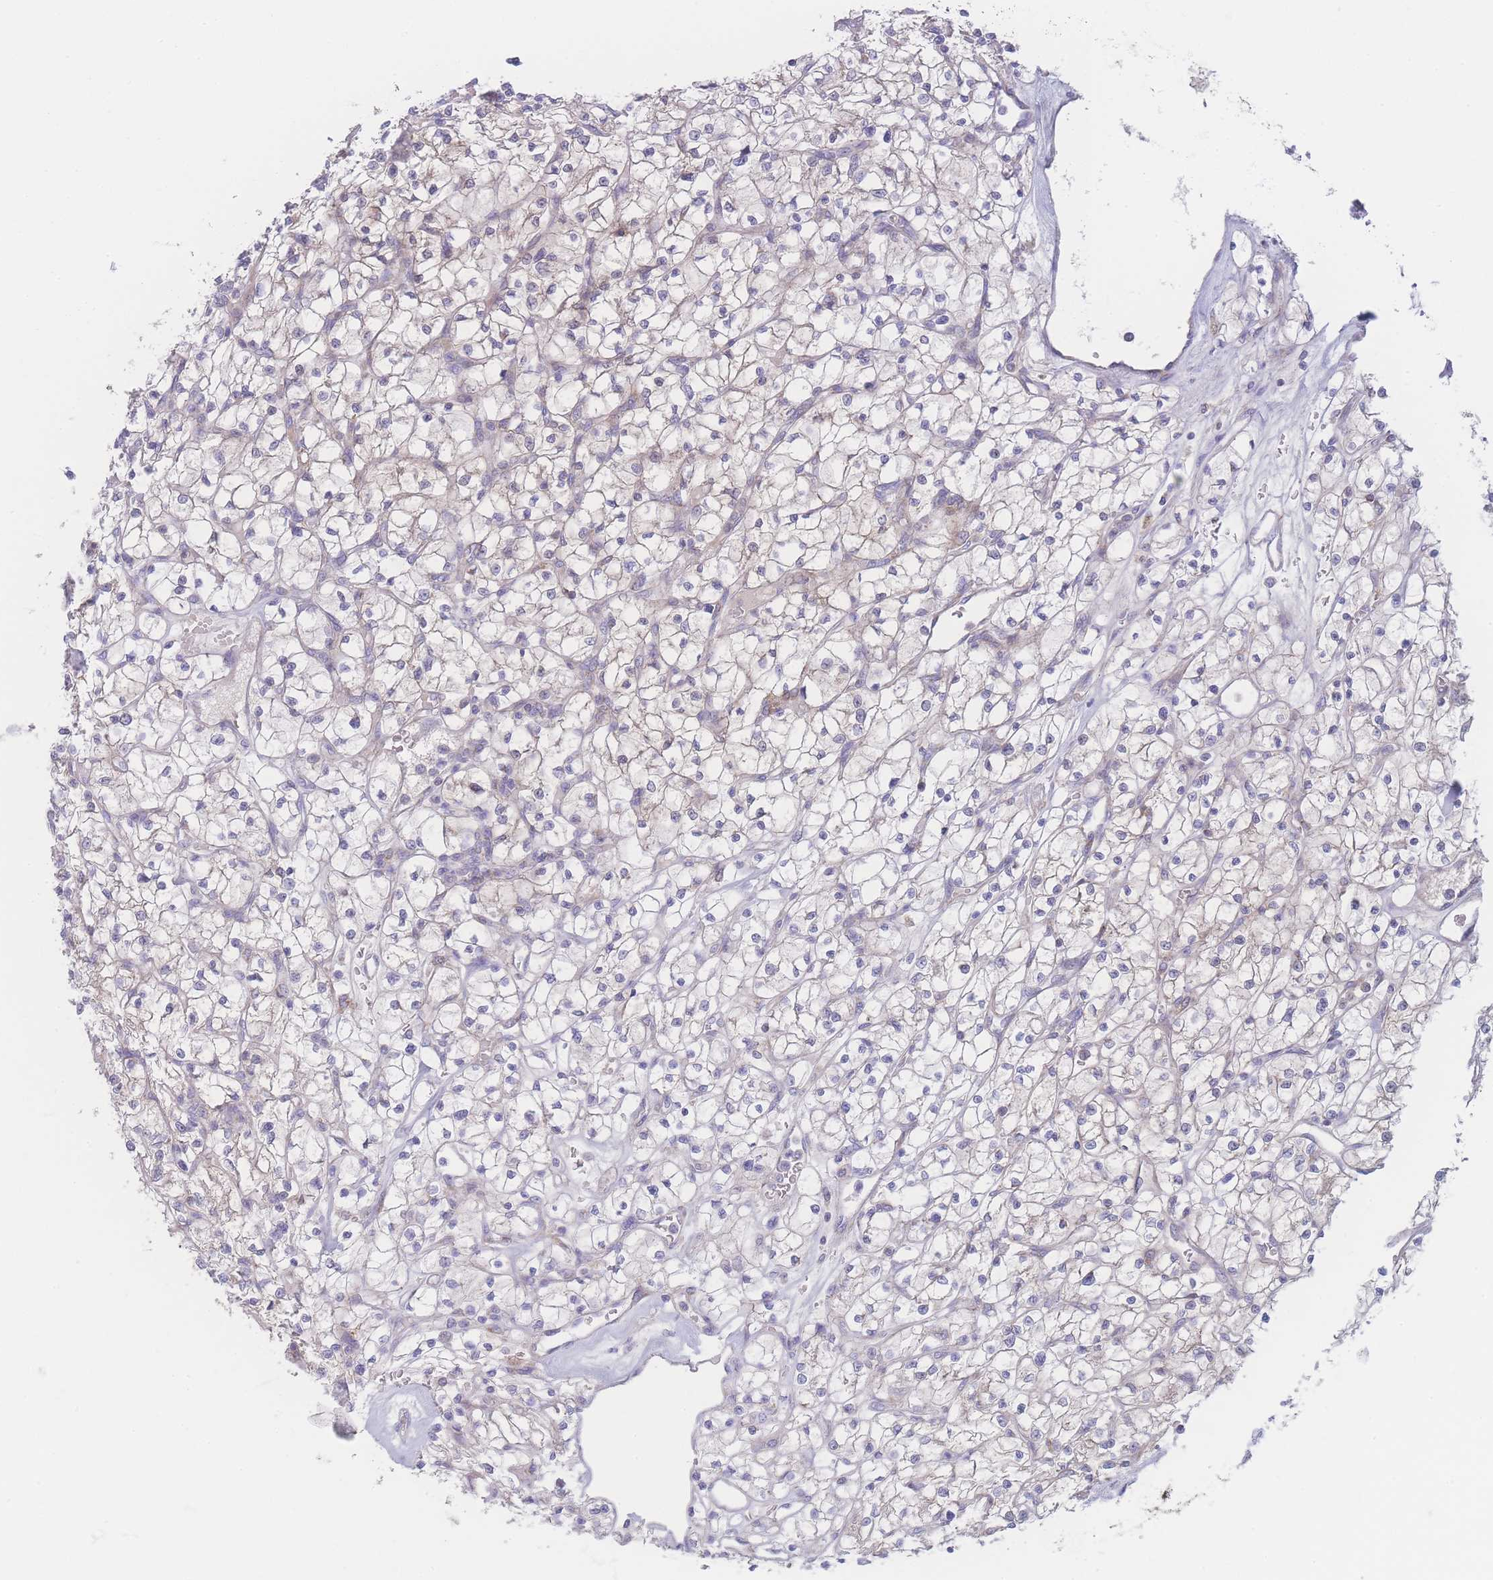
{"staining": {"intensity": "negative", "quantity": "none", "location": "none"}, "tissue": "renal cancer", "cell_type": "Tumor cells", "image_type": "cancer", "snomed": [{"axis": "morphology", "description": "Adenocarcinoma, NOS"}, {"axis": "topography", "description": "Kidney"}], "caption": "IHC image of neoplastic tissue: renal adenocarcinoma stained with DAB (3,3'-diaminobenzidine) exhibits no significant protein staining in tumor cells.", "gene": "NBEAL1", "patient": {"sex": "female", "age": 64}}